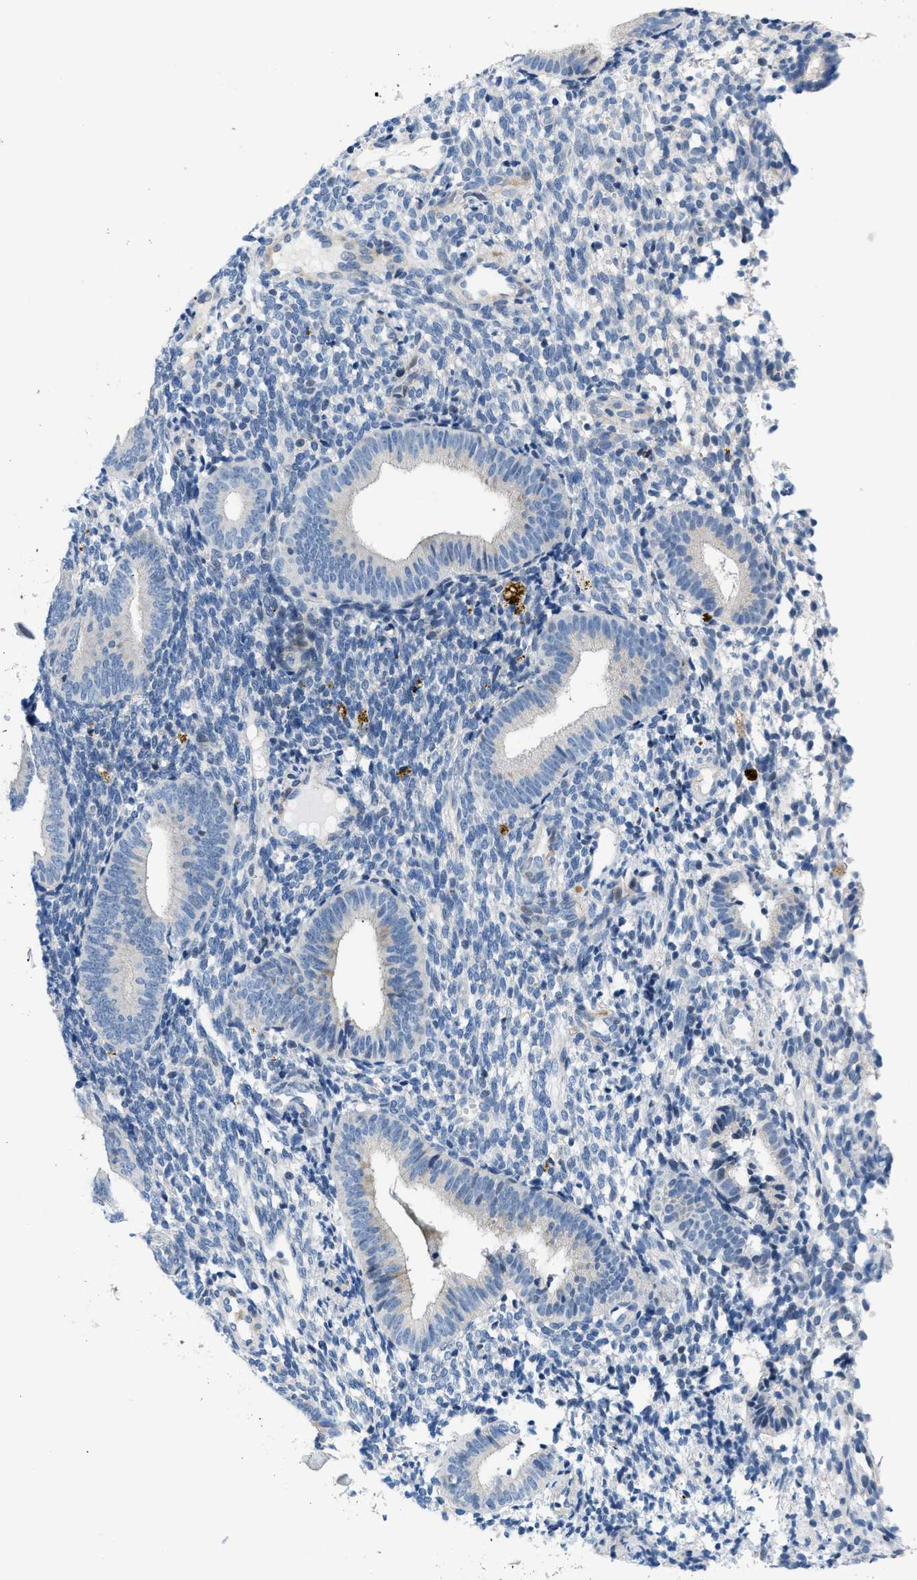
{"staining": {"intensity": "negative", "quantity": "none", "location": "none"}, "tissue": "endometrium", "cell_type": "Cells in endometrial stroma", "image_type": "normal", "snomed": [{"axis": "morphology", "description": "Normal tissue, NOS"}, {"axis": "topography", "description": "Uterus"}, {"axis": "topography", "description": "Endometrium"}], "caption": "Immunohistochemistry photomicrograph of normal endometrium: endometrium stained with DAB exhibits no significant protein positivity in cells in endometrial stroma.", "gene": "FDCSP", "patient": {"sex": "female", "age": 33}}